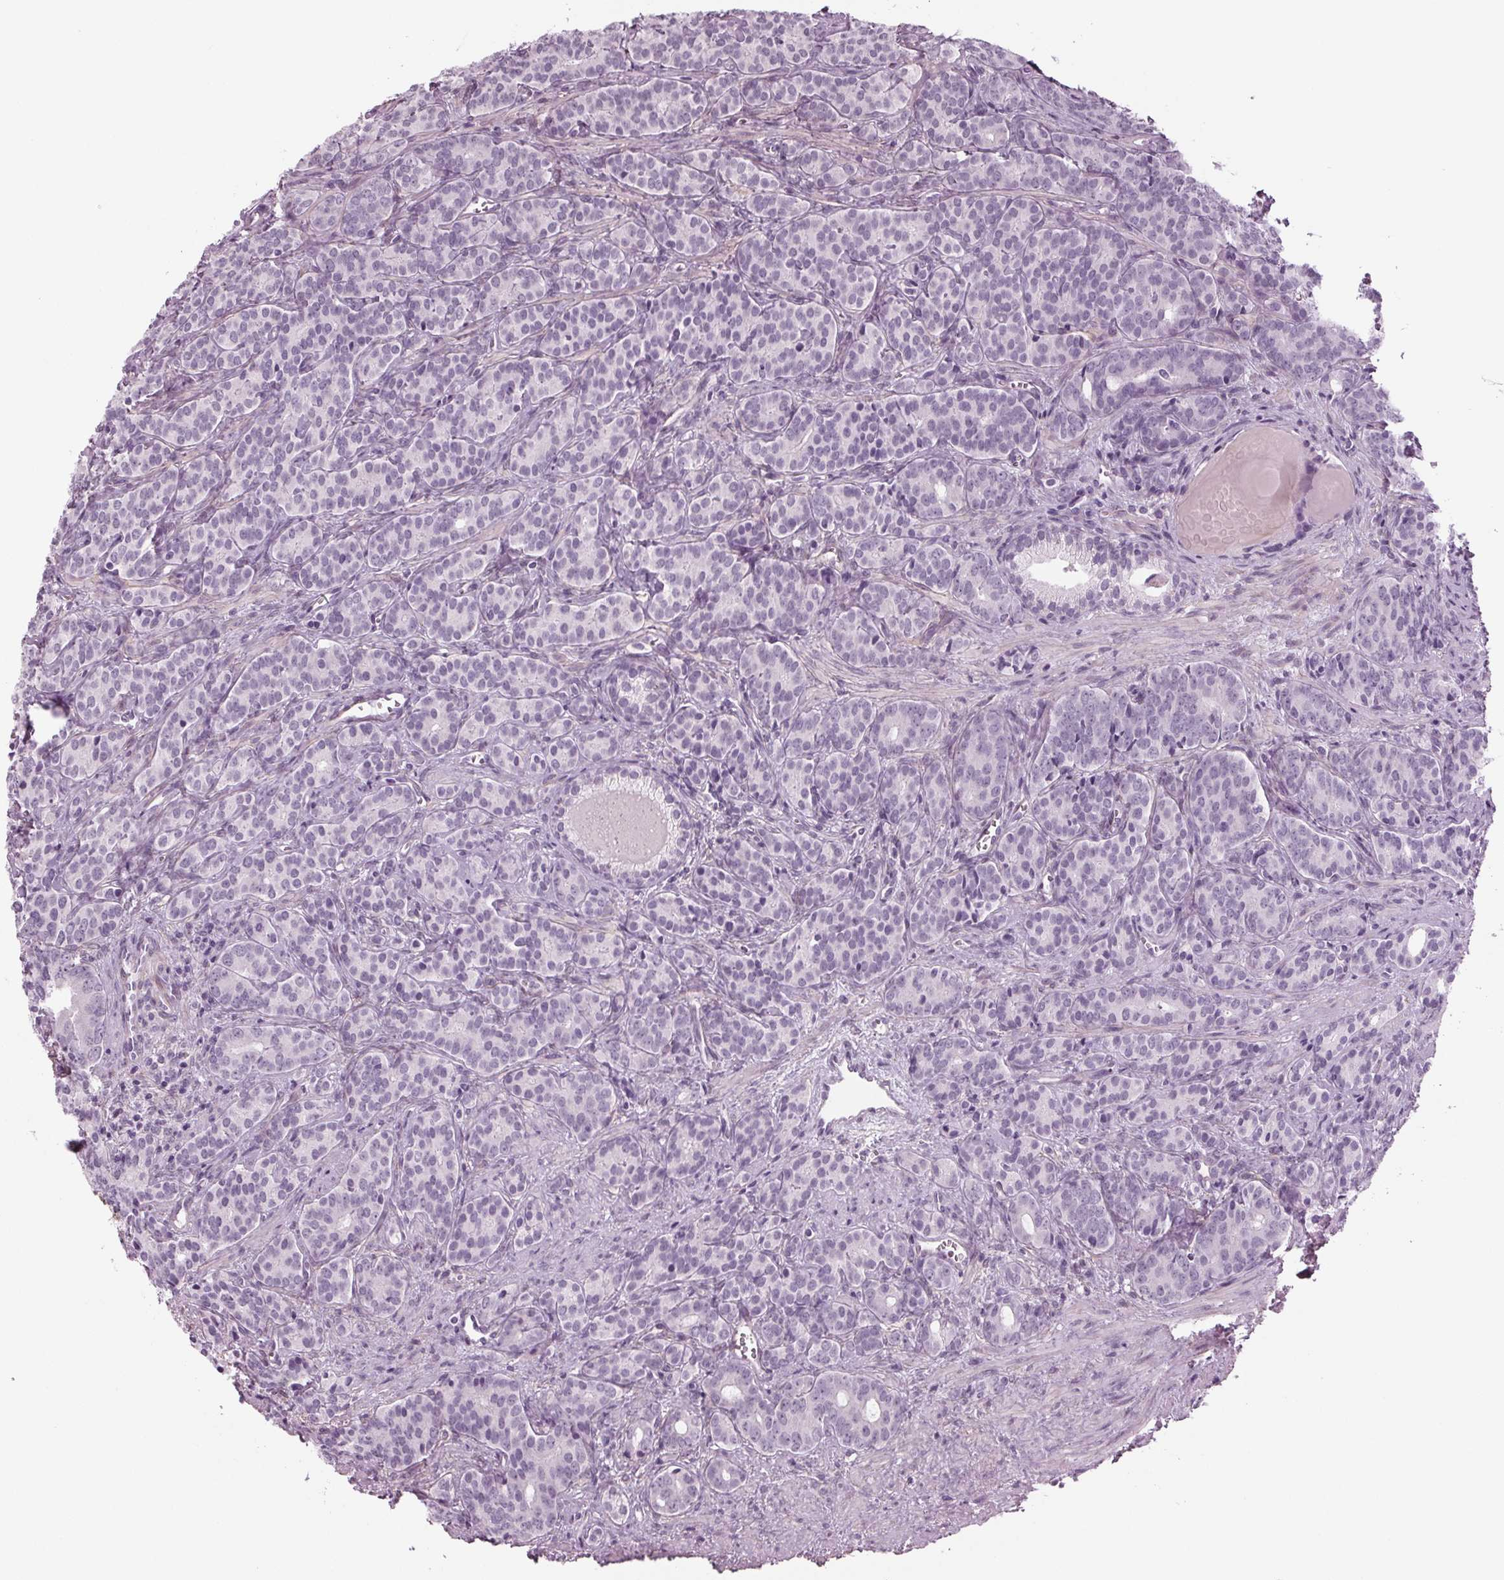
{"staining": {"intensity": "negative", "quantity": "none", "location": "none"}, "tissue": "prostate cancer", "cell_type": "Tumor cells", "image_type": "cancer", "snomed": [{"axis": "morphology", "description": "Adenocarcinoma, High grade"}, {"axis": "topography", "description": "Prostate"}], "caption": "This is an IHC micrograph of high-grade adenocarcinoma (prostate). There is no positivity in tumor cells.", "gene": "BHLHE22", "patient": {"sex": "male", "age": 84}}